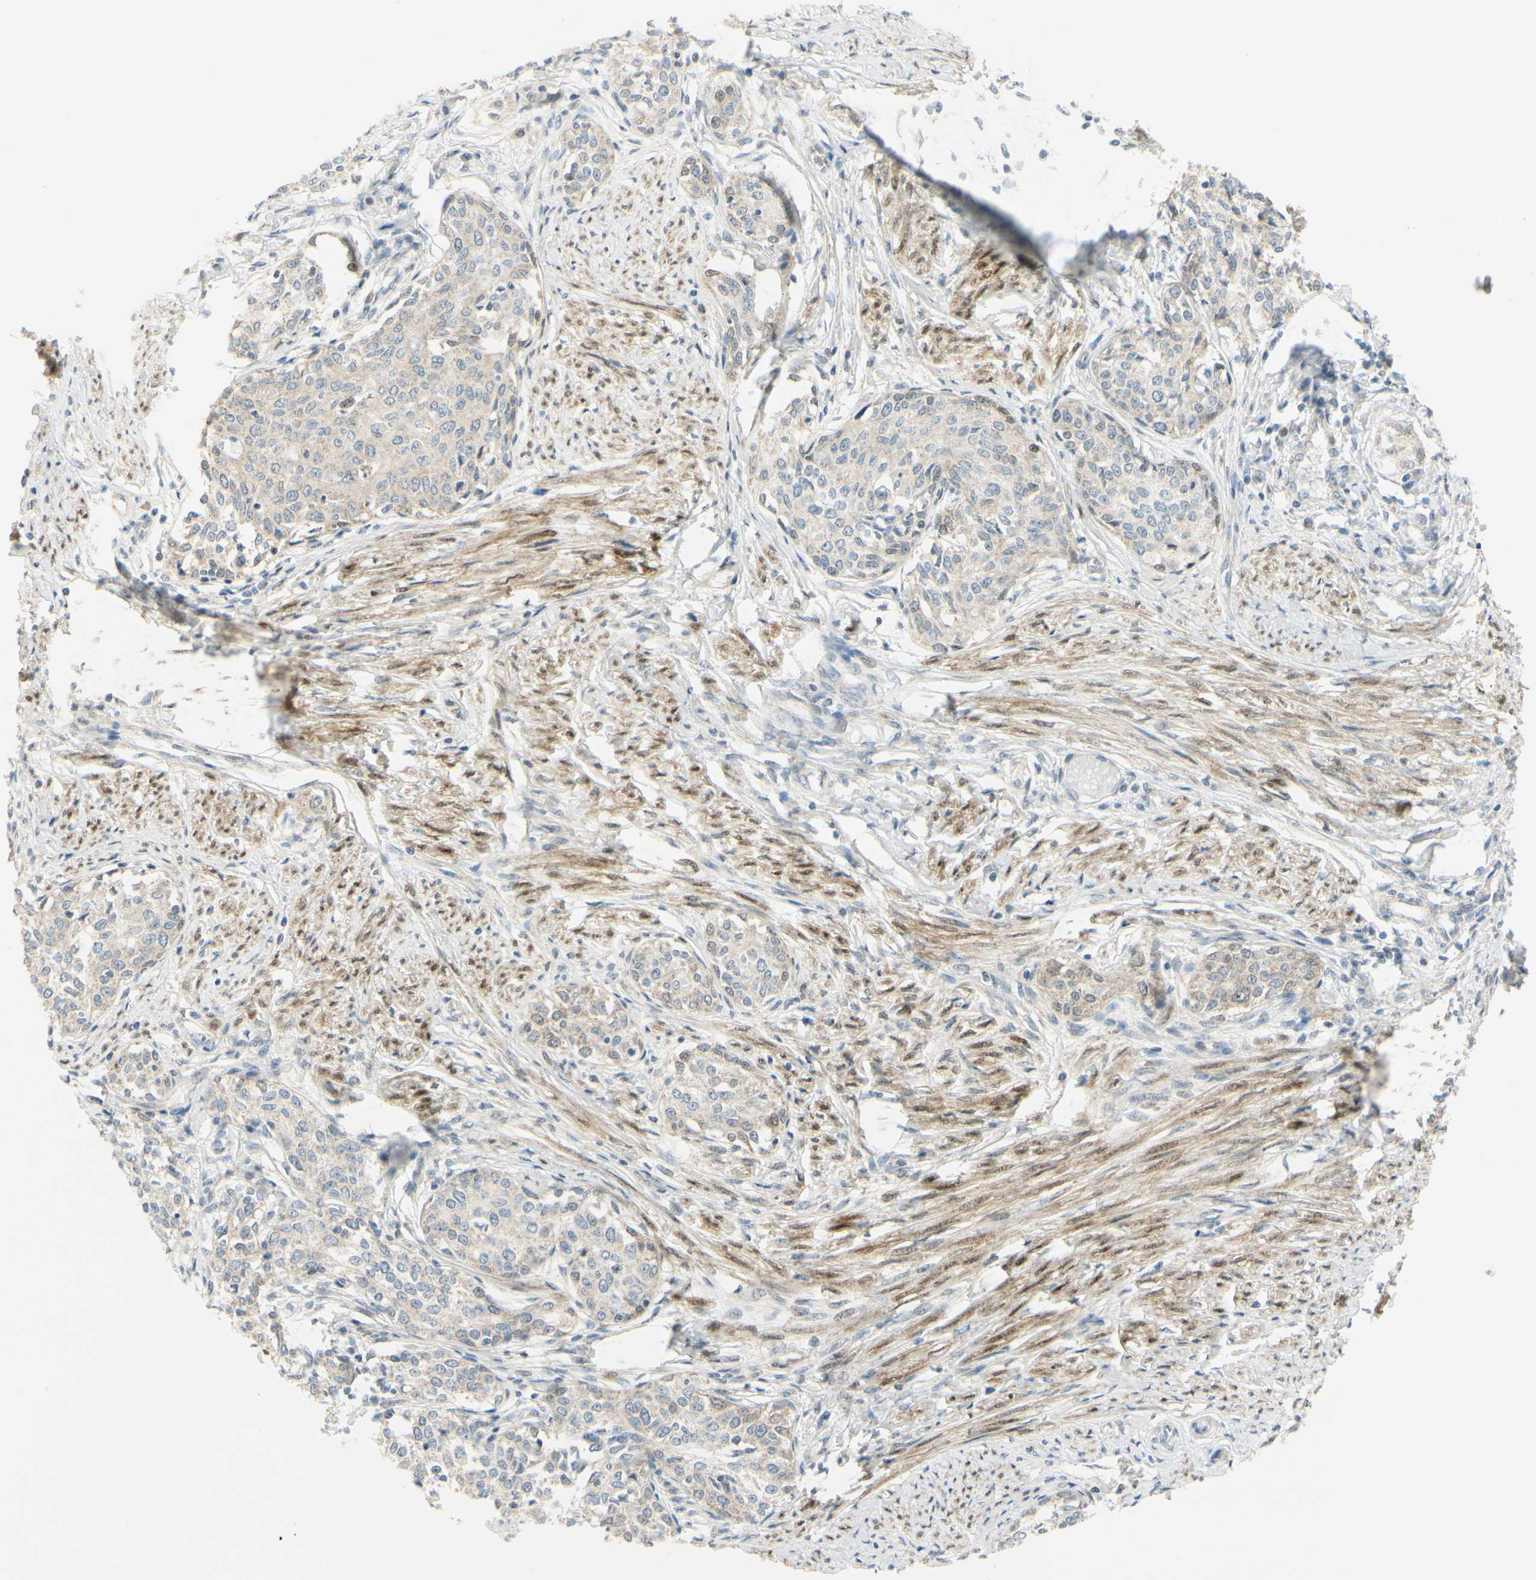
{"staining": {"intensity": "negative", "quantity": "none", "location": "none"}, "tissue": "cervical cancer", "cell_type": "Tumor cells", "image_type": "cancer", "snomed": [{"axis": "morphology", "description": "Squamous cell carcinoma, NOS"}, {"axis": "morphology", "description": "Adenocarcinoma, NOS"}, {"axis": "topography", "description": "Cervix"}], "caption": "A photomicrograph of human cervical cancer (squamous cell carcinoma) is negative for staining in tumor cells.", "gene": "FHL2", "patient": {"sex": "female", "age": 52}}